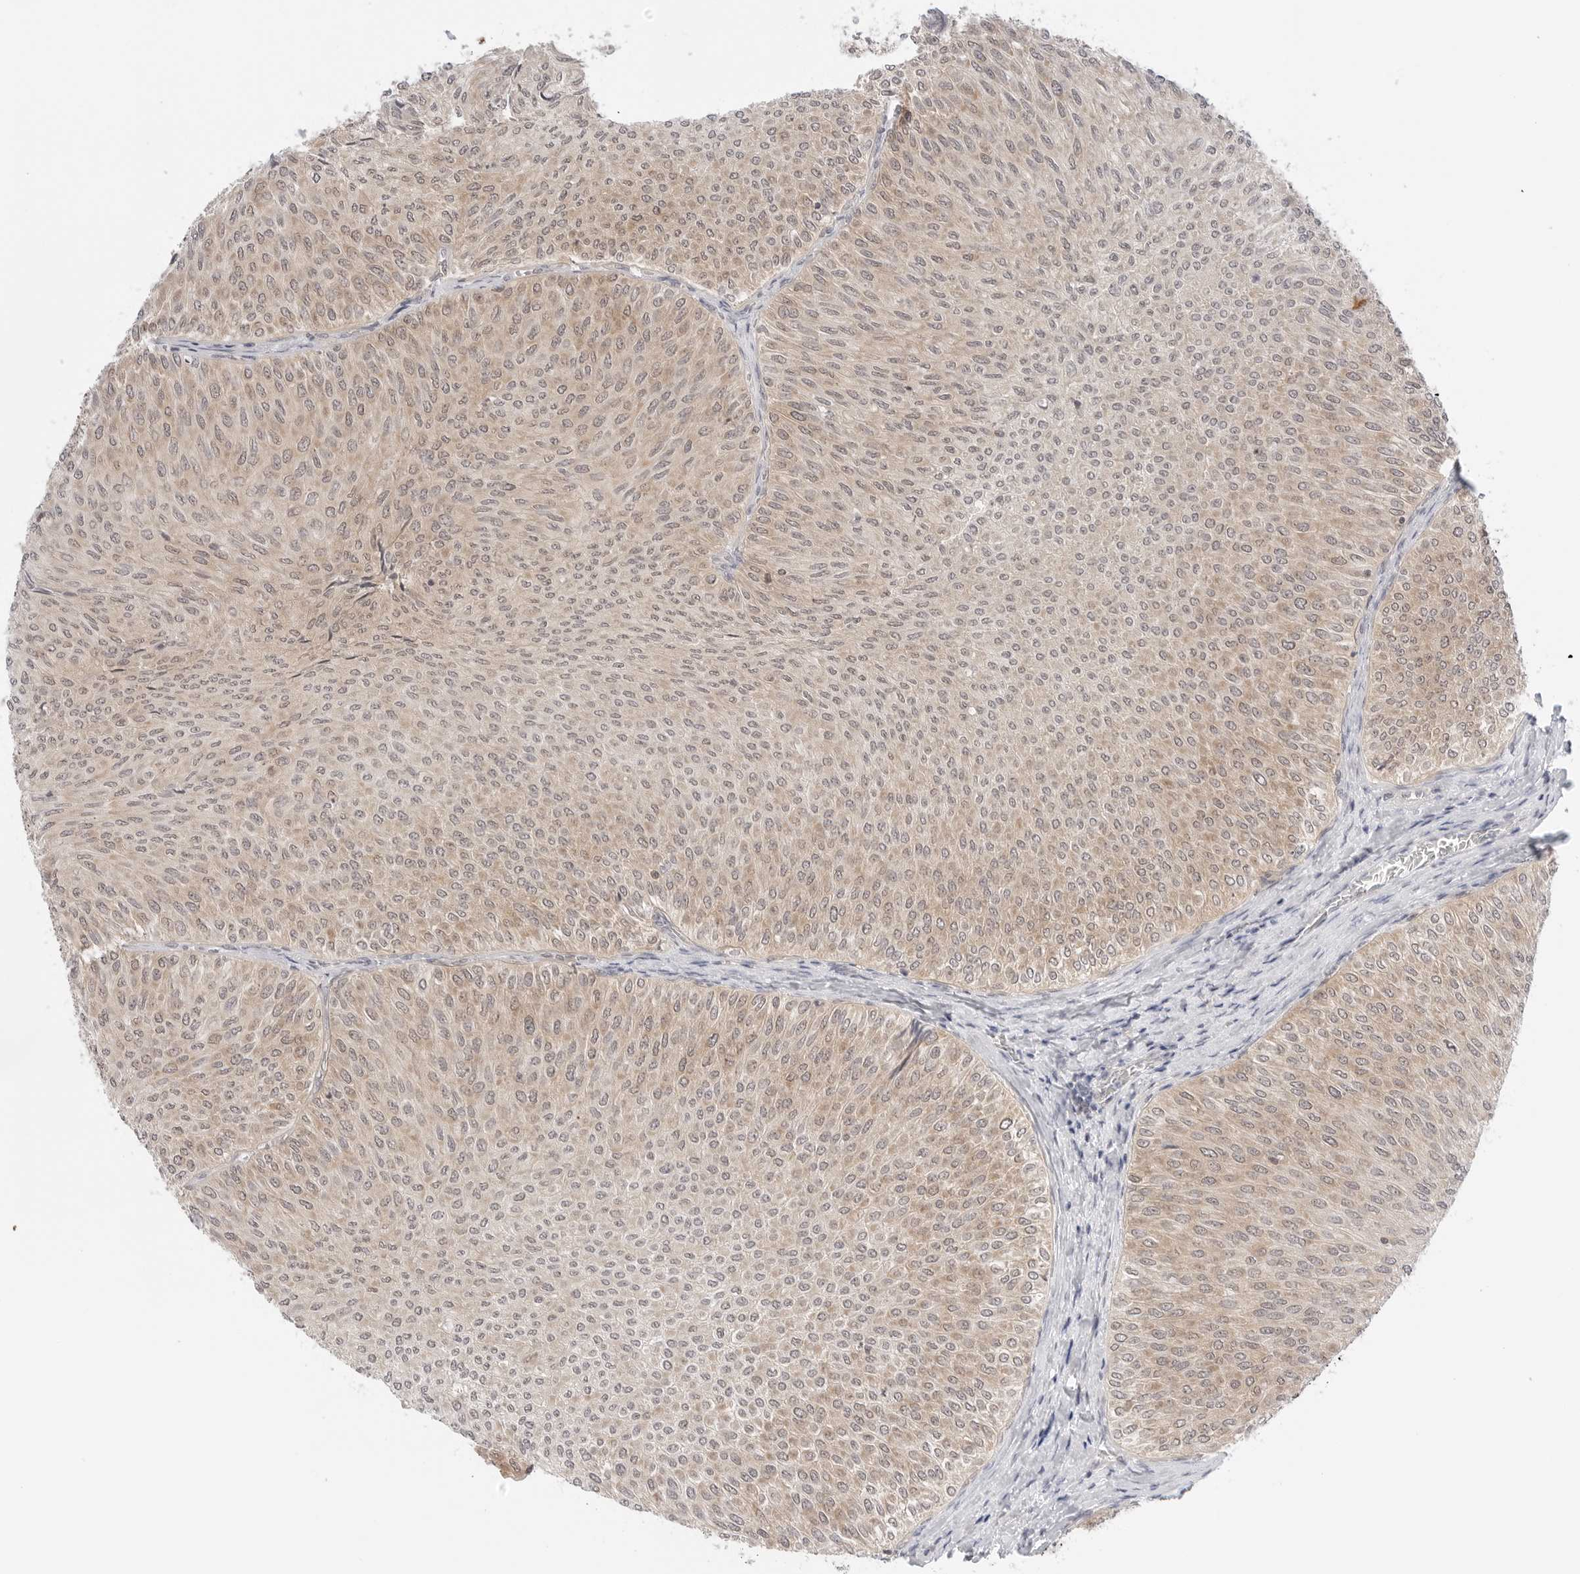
{"staining": {"intensity": "weak", "quantity": ">75%", "location": "cytoplasmic/membranous"}, "tissue": "urothelial cancer", "cell_type": "Tumor cells", "image_type": "cancer", "snomed": [{"axis": "morphology", "description": "Urothelial carcinoma, Low grade"}, {"axis": "topography", "description": "Urinary bladder"}], "caption": "Protein staining reveals weak cytoplasmic/membranous staining in approximately >75% of tumor cells in low-grade urothelial carcinoma. (DAB IHC, brown staining for protein, blue staining for nuclei).", "gene": "NUDC", "patient": {"sex": "male", "age": 78}}